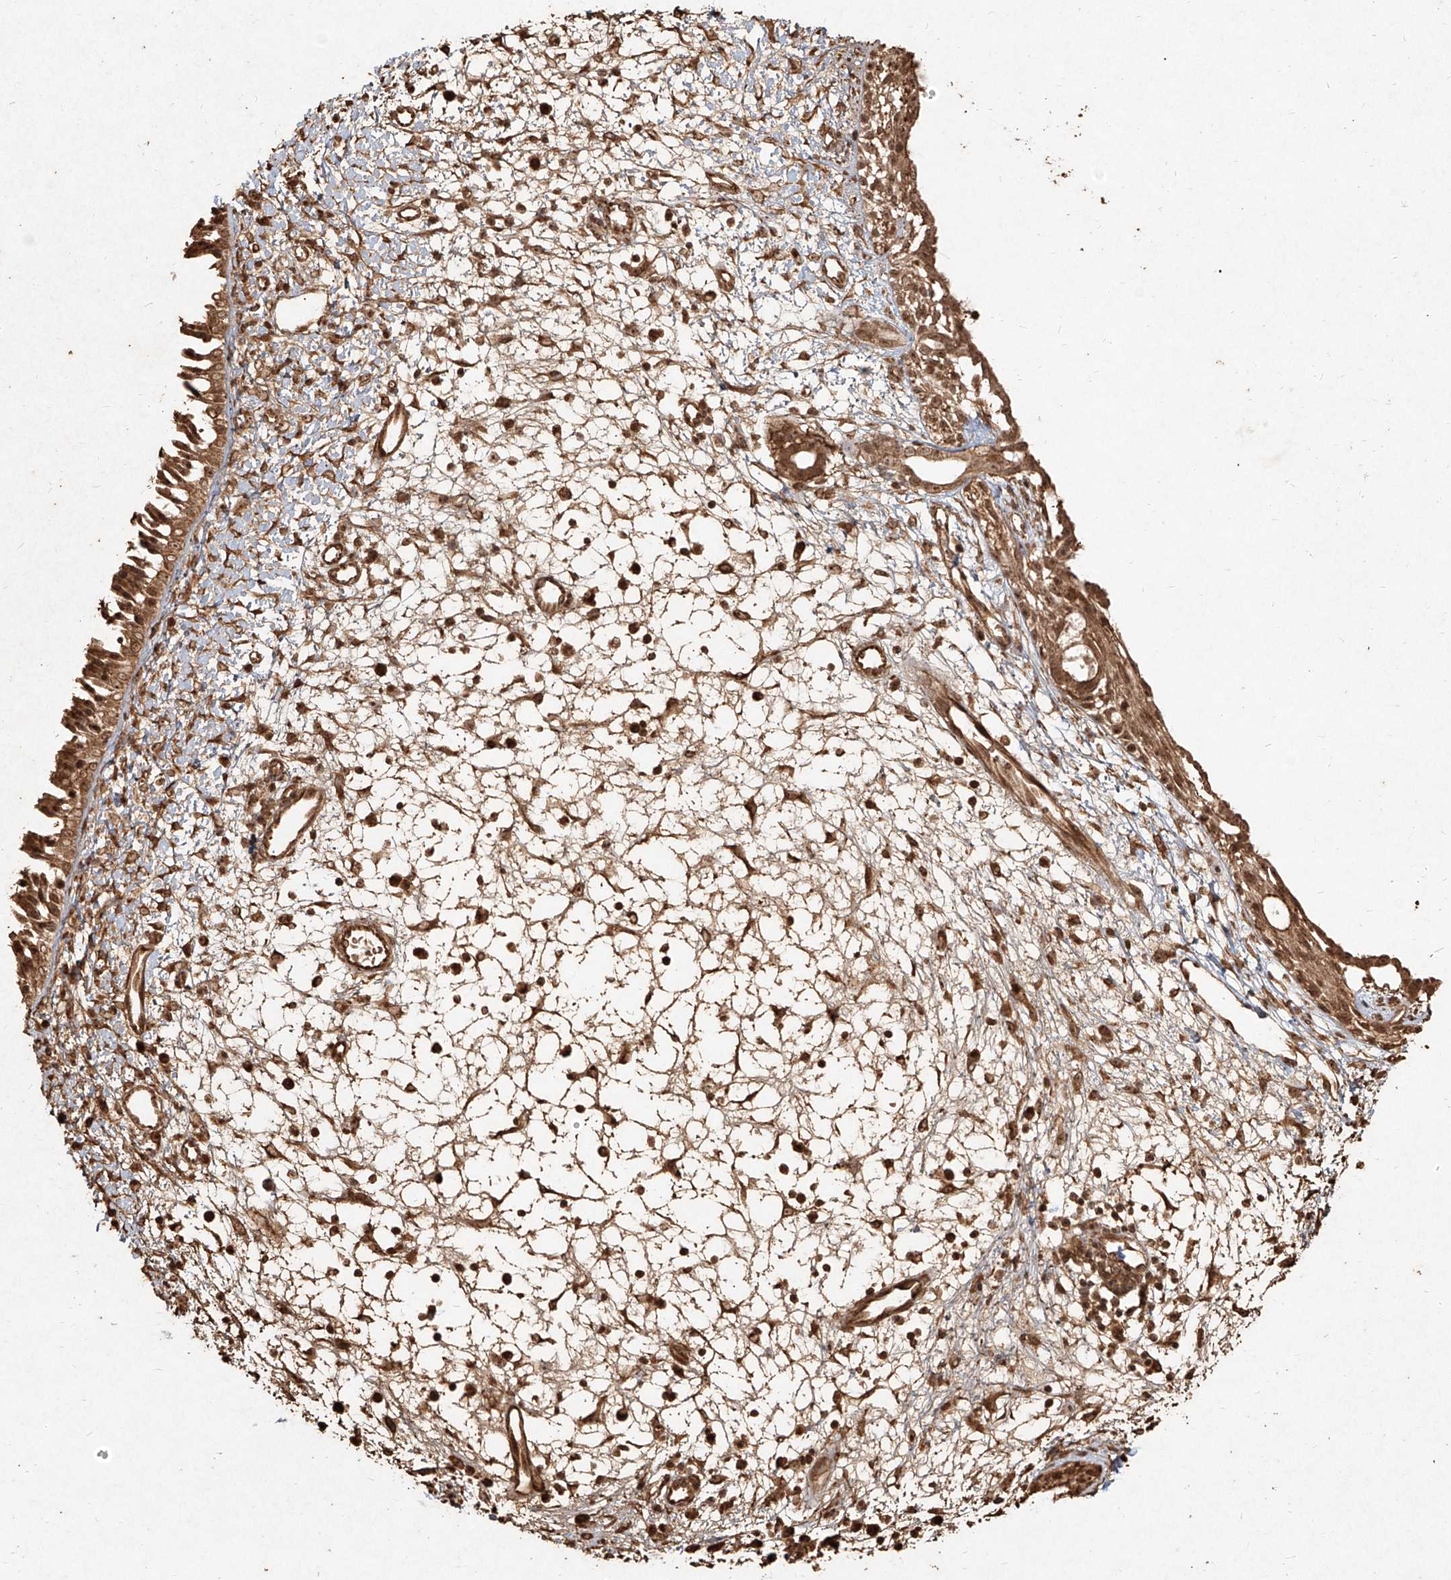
{"staining": {"intensity": "strong", "quantity": ">75%", "location": "cytoplasmic/membranous,nuclear"}, "tissue": "nasopharynx", "cell_type": "Respiratory epithelial cells", "image_type": "normal", "snomed": [{"axis": "morphology", "description": "Normal tissue, NOS"}, {"axis": "topography", "description": "Nasopharynx"}], "caption": "Immunohistochemical staining of normal nasopharynx displays strong cytoplasmic/membranous,nuclear protein positivity in approximately >75% of respiratory epithelial cells.", "gene": "UBE2K", "patient": {"sex": "male", "age": 22}}